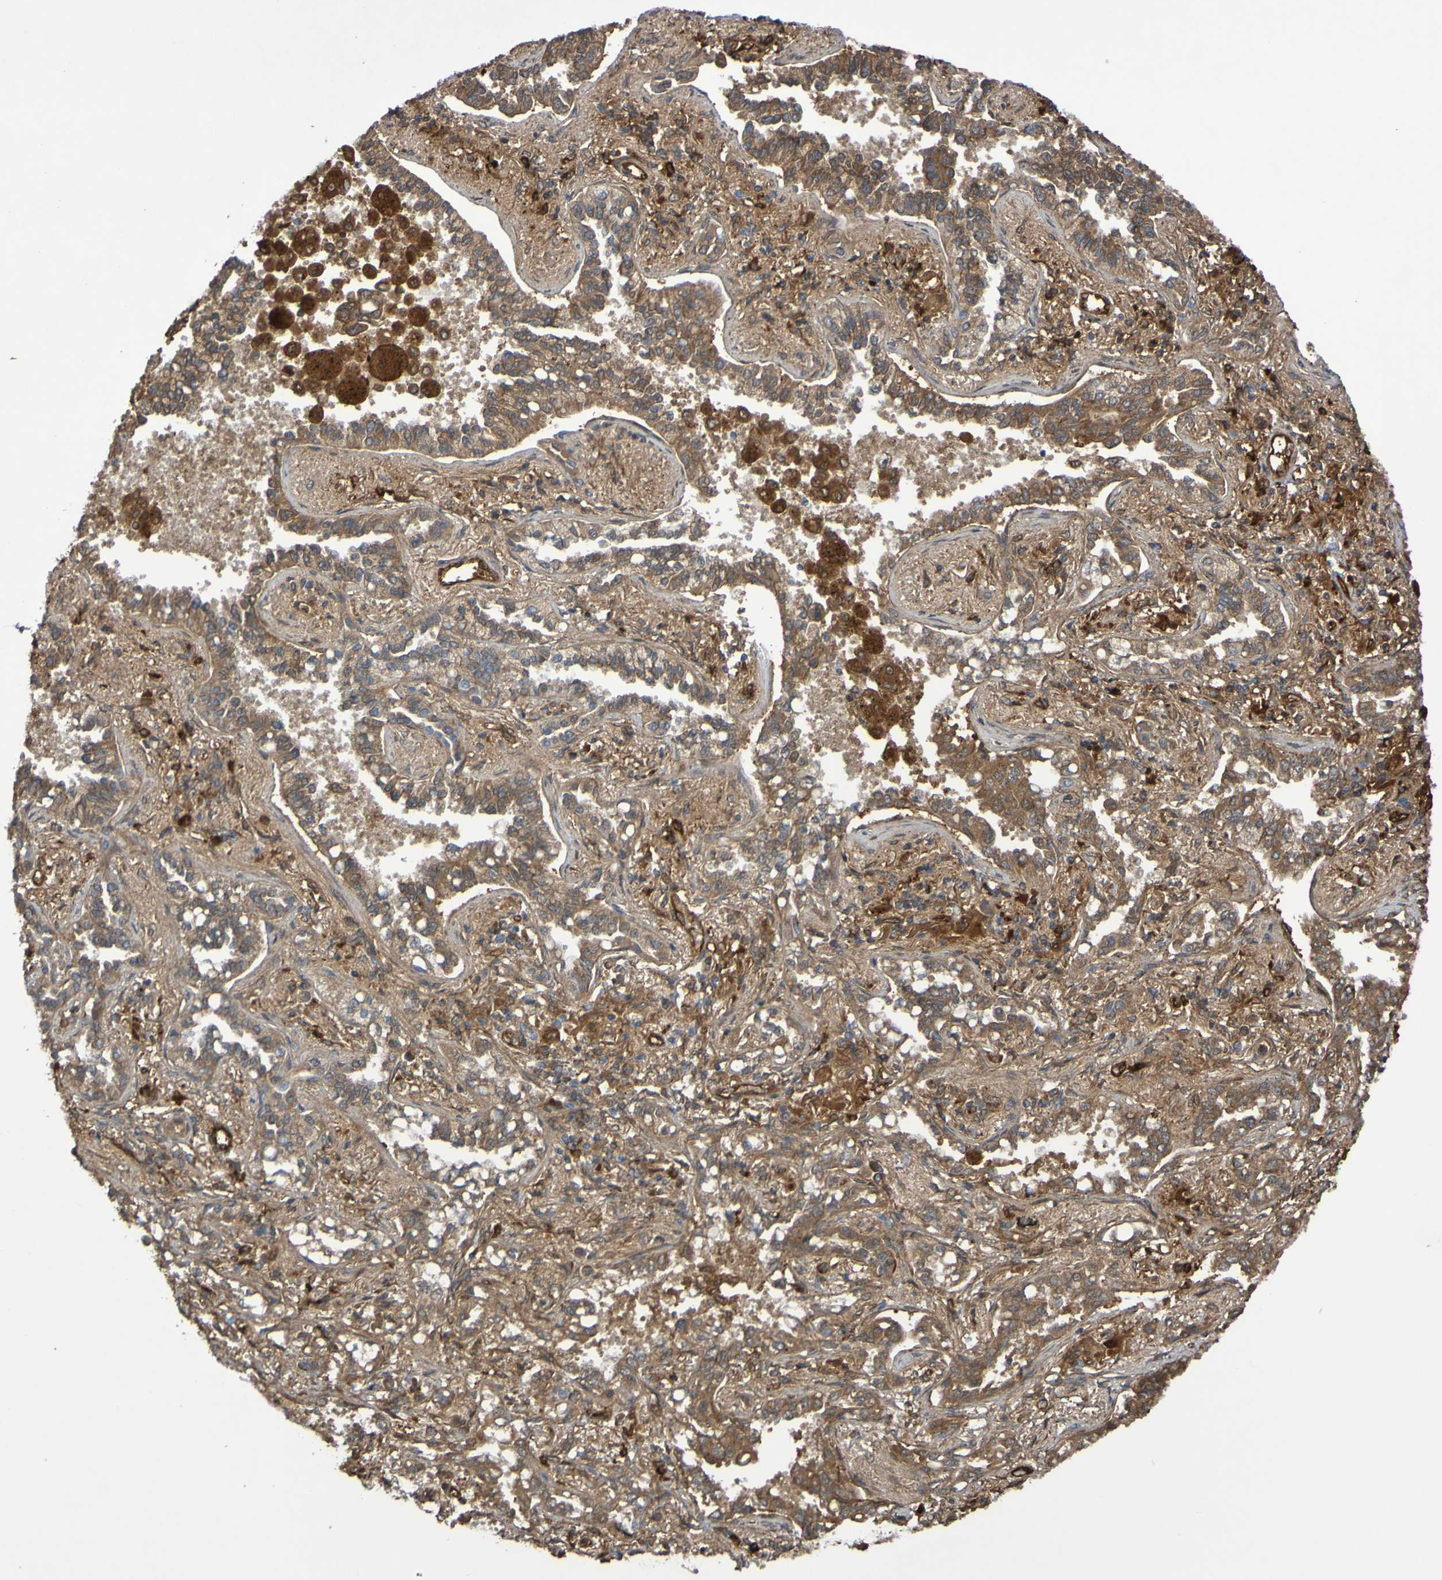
{"staining": {"intensity": "moderate", "quantity": ">75%", "location": "cytoplasmic/membranous"}, "tissue": "lung cancer", "cell_type": "Tumor cells", "image_type": "cancer", "snomed": [{"axis": "morphology", "description": "Normal tissue, NOS"}, {"axis": "morphology", "description": "Adenocarcinoma, NOS"}, {"axis": "topography", "description": "Lung"}], "caption": "This image exhibits immunohistochemistry (IHC) staining of lung adenocarcinoma, with medium moderate cytoplasmic/membranous staining in about >75% of tumor cells.", "gene": "SERPINB6", "patient": {"sex": "male", "age": 59}}